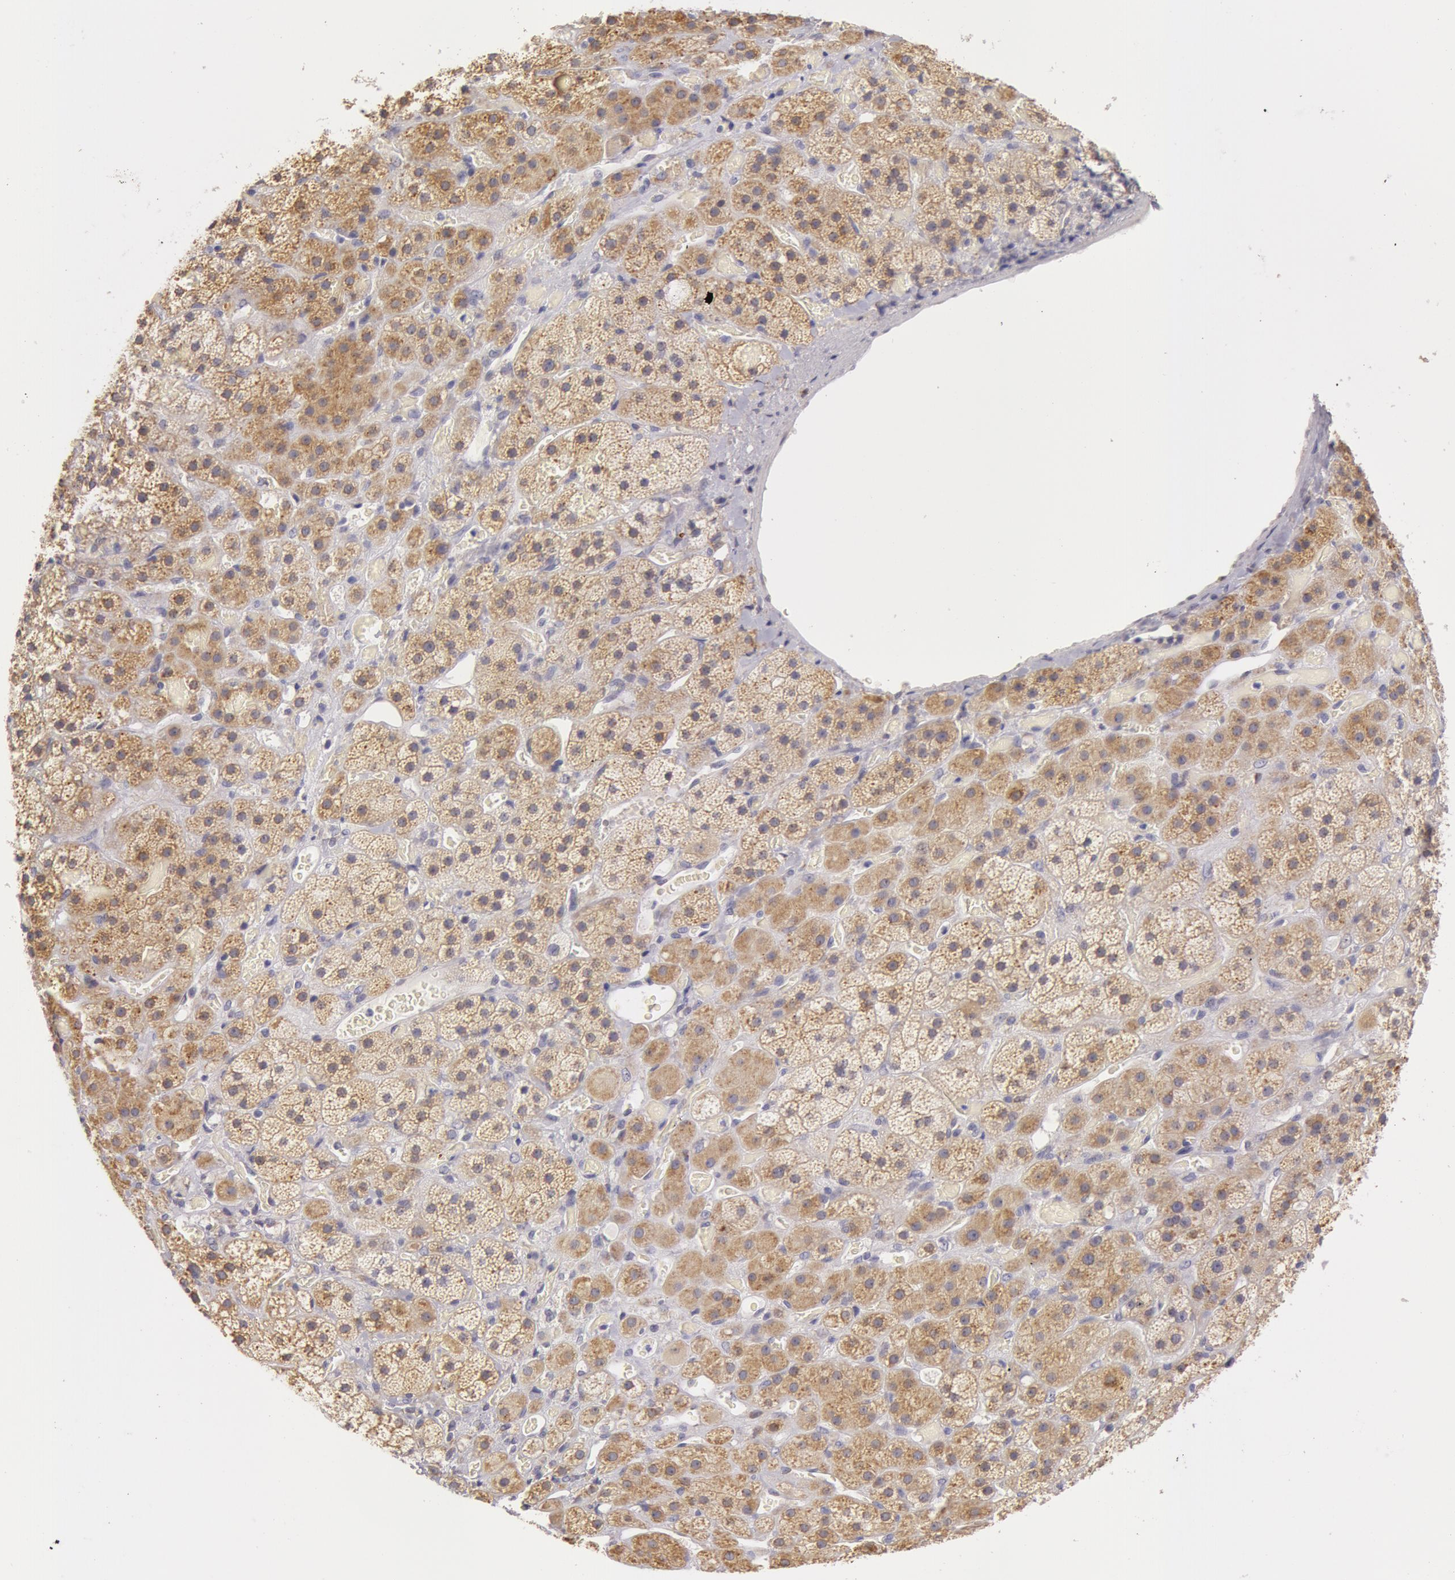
{"staining": {"intensity": "weak", "quantity": ">75%", "location": "cytoplasmic/membranous"}, "tissue": "adrenal gland", "cell_type": "Glandular cells", "image_type": "normal", "snomed": [{"axis": "morphology", "description": "Normal tissue, NOS"}, {"axis": "topography", "description": "Adrenal gland"}], "caption": "This histopathology image exhibits IHC staining of normal adrenal gland, with low weak cytoplasmic/membranous staining in about >75% of glandular cells.", "gene": "KRT18", "patient": {"sex": "male", "age": 57}}